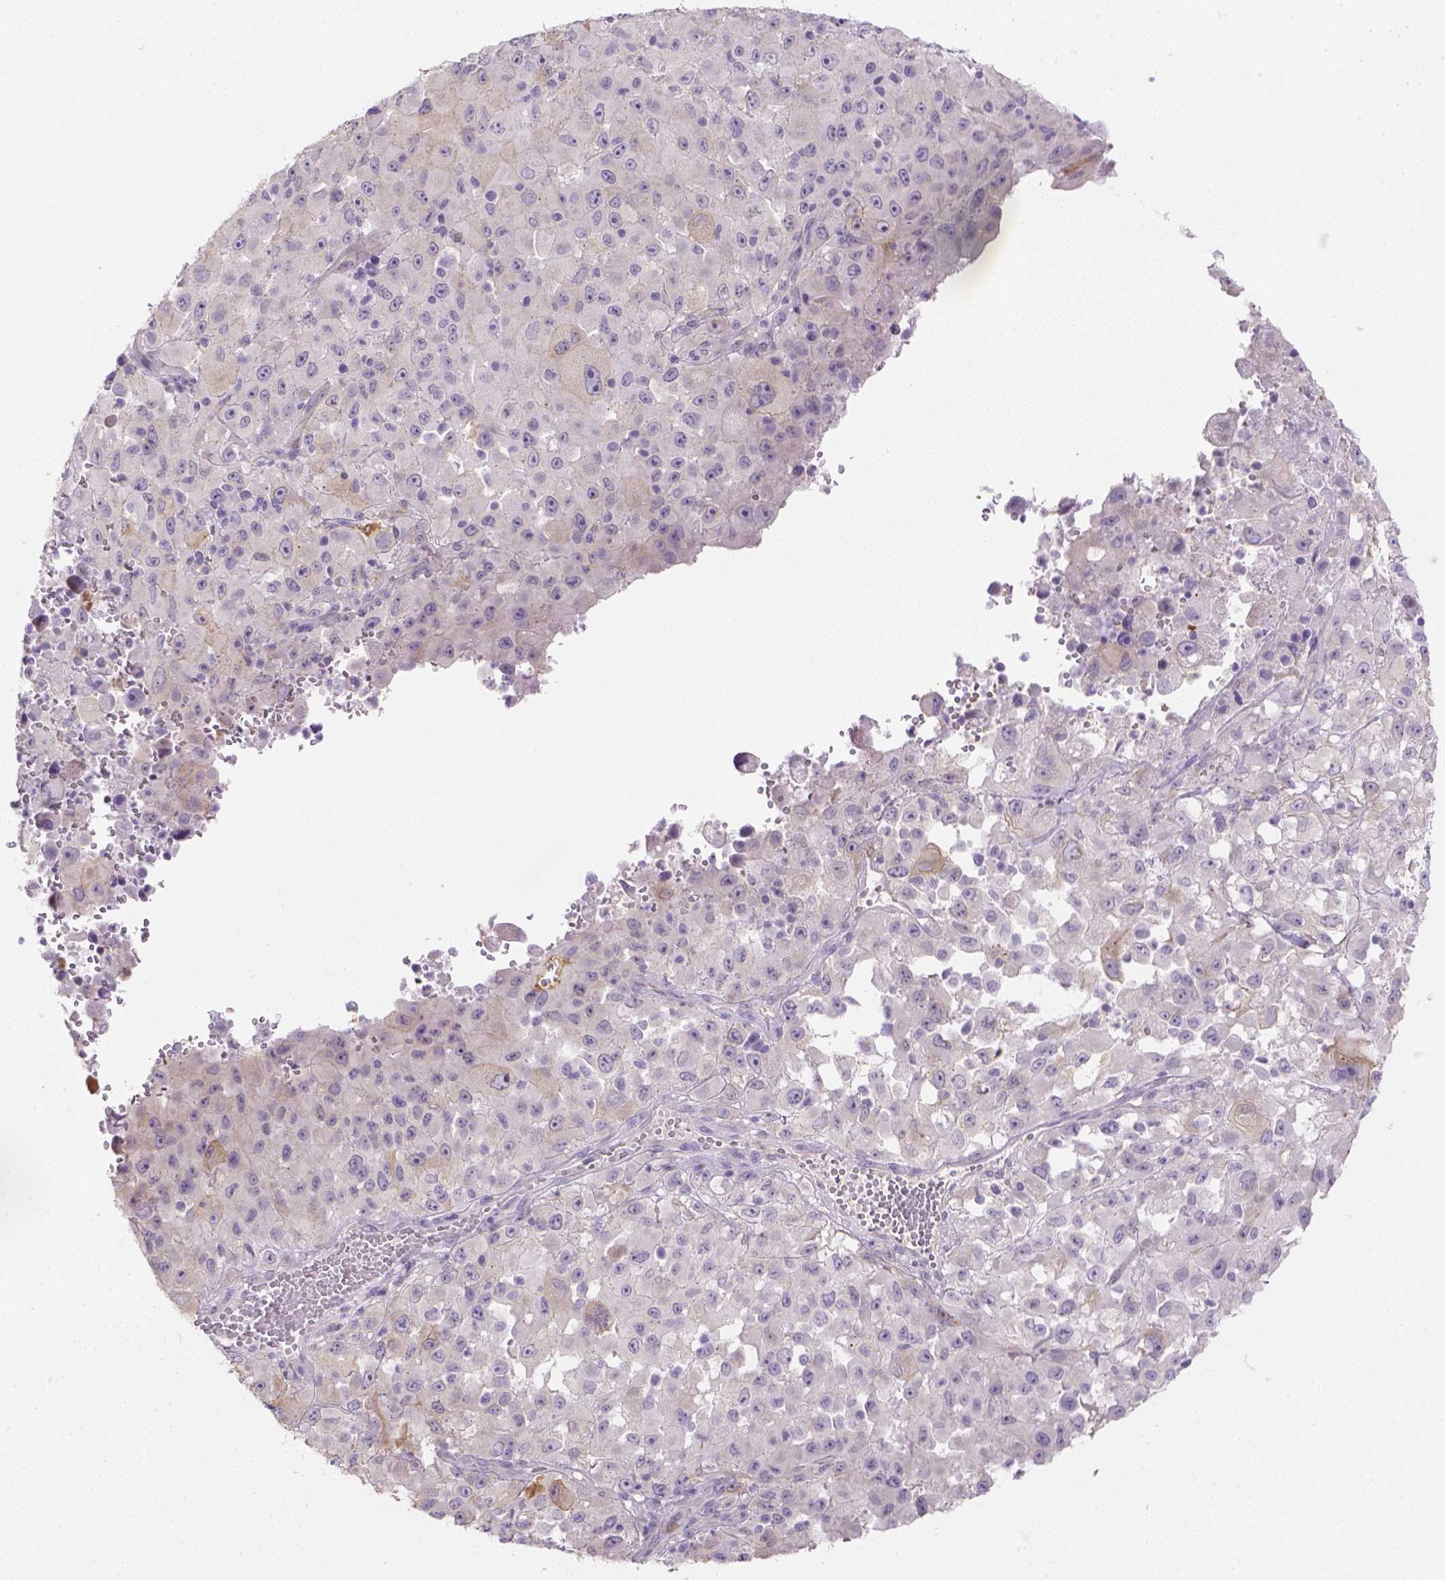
{"staining": {"intensity": "negative", "quantity": "none", "location": "none"}, "tissue": "melanoma", "cell_type": "Tumor cells", "image_type": "cancer", "snomed": [{"axis": "morphology", "description": "Malignant melanoma, Metastatic site"}, {"axis": "topography", "description": "Soft tissue"}], "caption": "DAB immunohistochemical staining of human malignant melanoma (metastatic site) reveals no significant expression in tumor cells.", "gene": "CACNB1", "patient": {"sex": "male", "age": 50}}